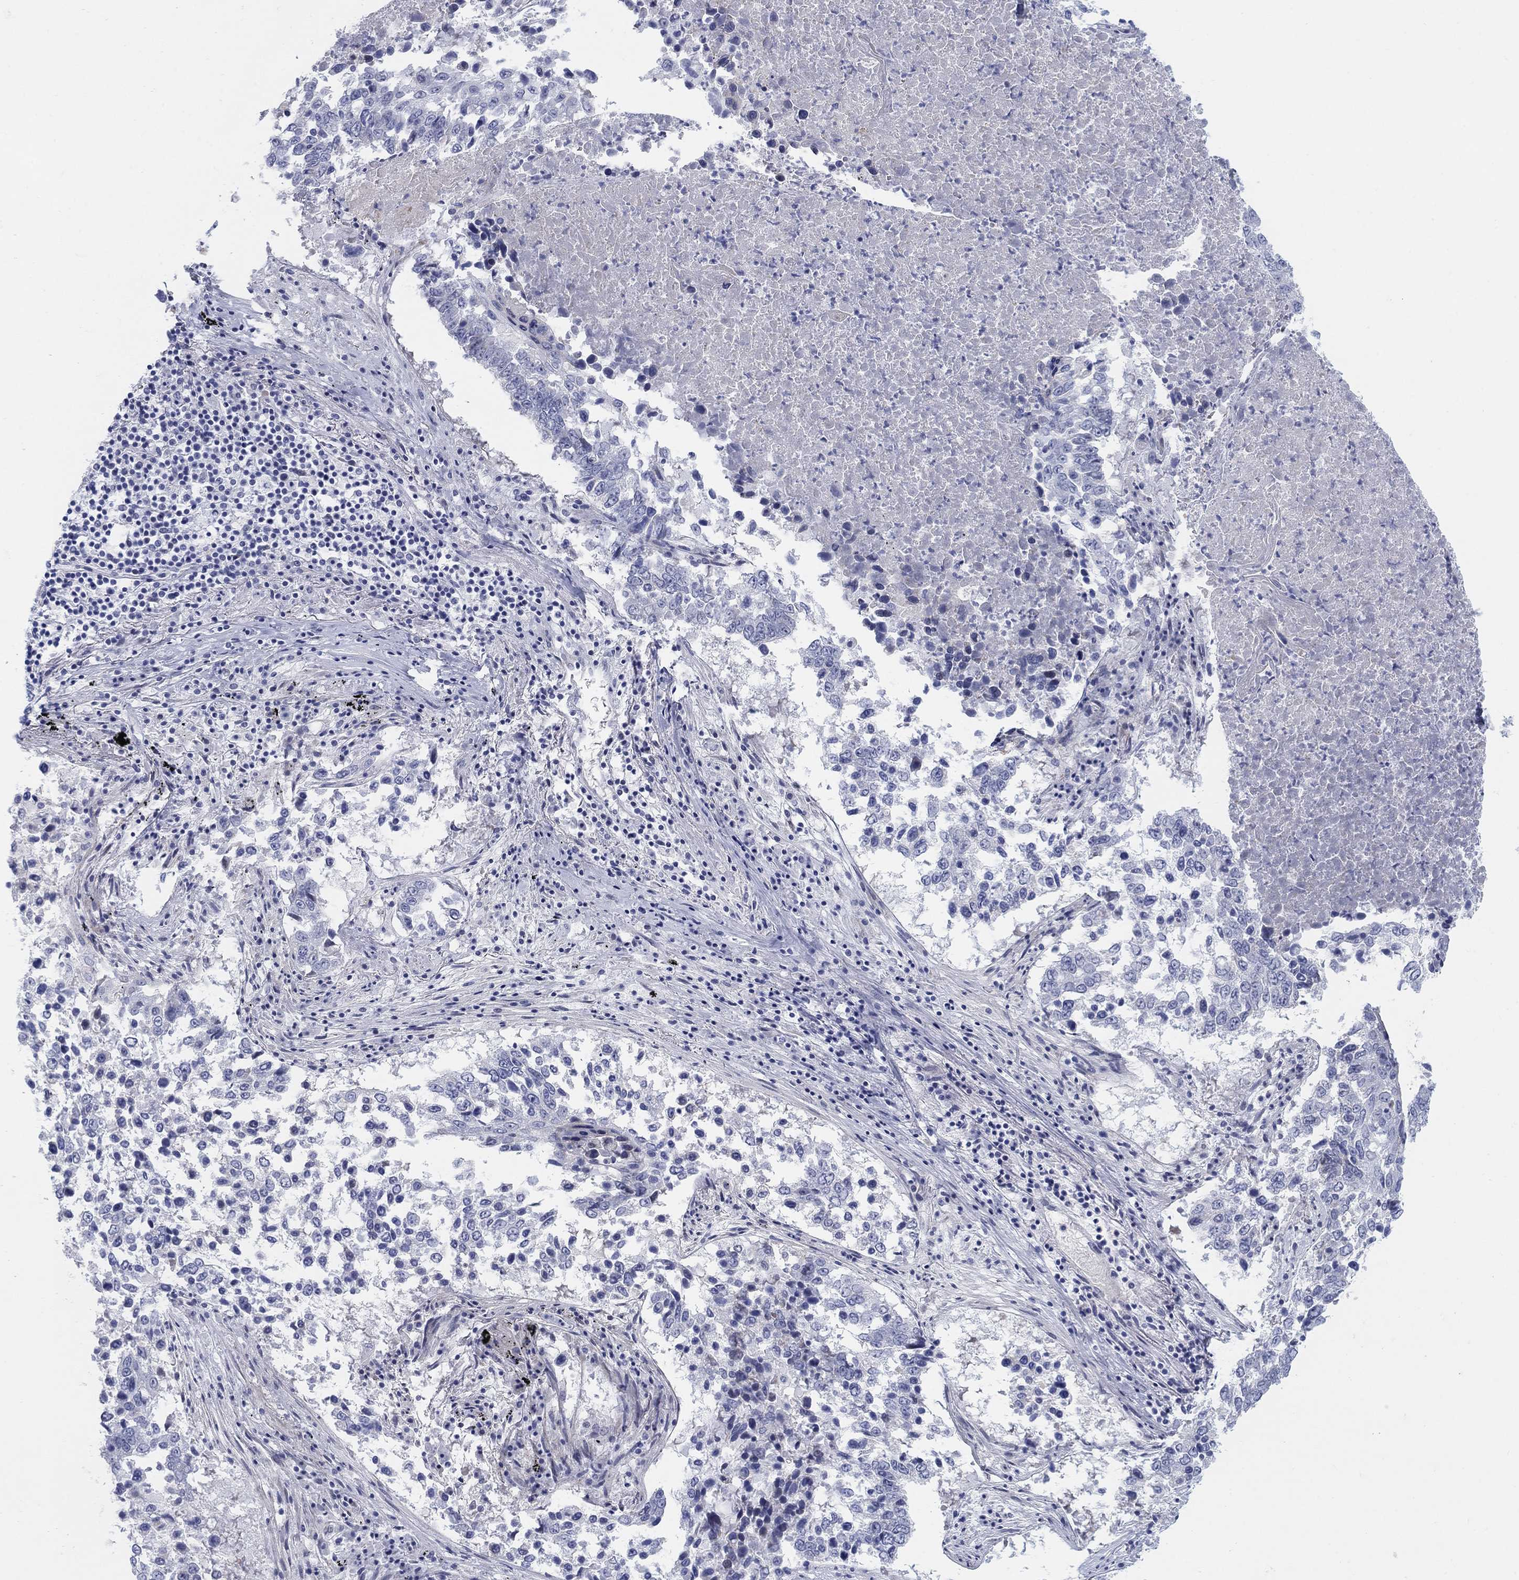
{"staining": {"intensity": "negative", "quantity": "none", "location": "none"}, "tissue": "lung cancer", "cell_type": "Tumor cells", "image_type": "cancer", "snomed": [{"axis": "morphology", "description": "Squamous cell carcinoma, NOS"}, {"axis": "topography", "description": "Lung"}], "caption": "Squamous cell carcinoma (lung) was stained to show a protein in brown. There is no significant staining in tumor cells.", "gene": "HEATR4", "patient": {"sex": "male", "age": 82}}